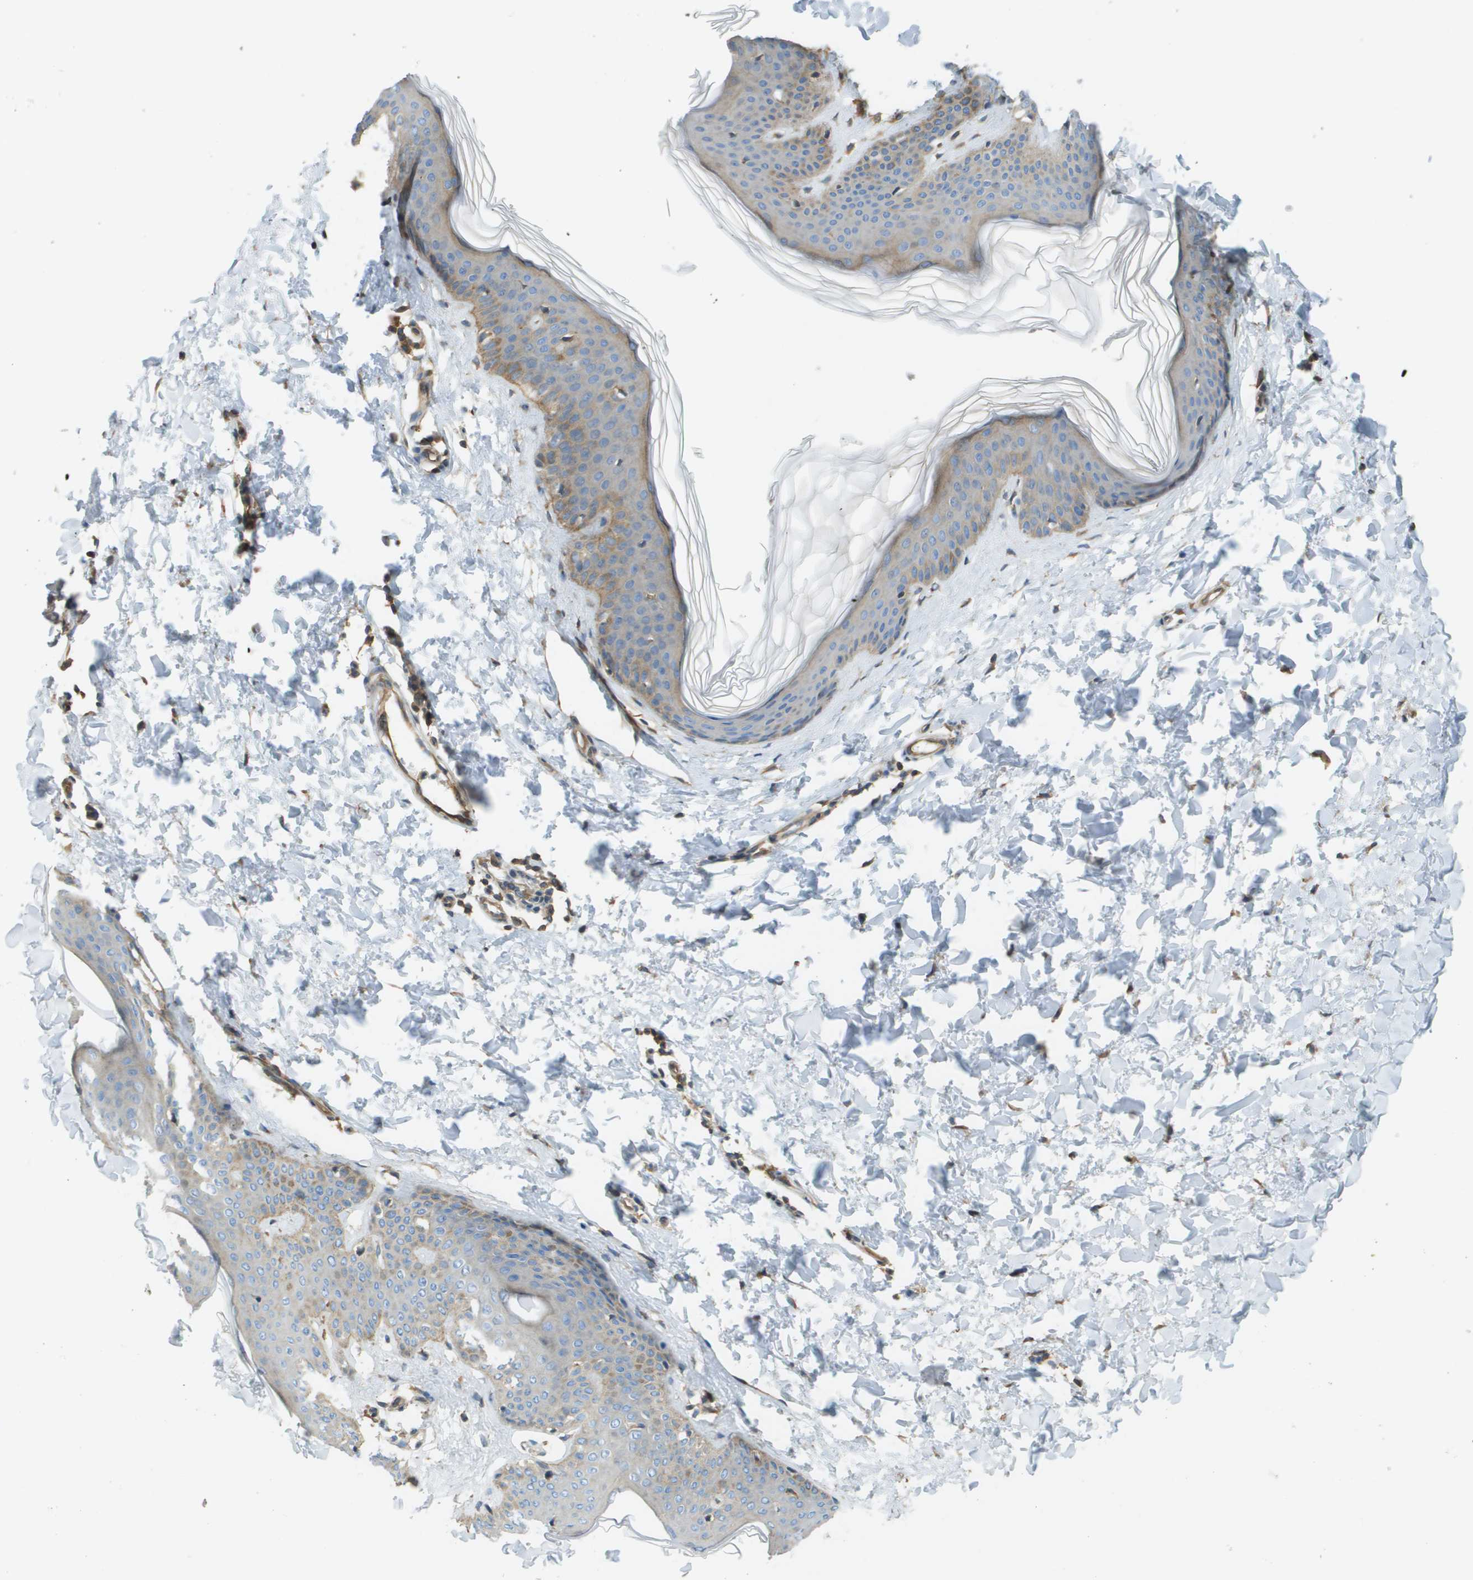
{"staining": {"intensity": "moderate", "quantity": ">75%", "location": "cytoplasmic/membranous"}, "tissue": "skin", "cell_type": "Fibroblasts", "image_type": "normal", "snomed": [{"axis": "morphology", "description": "Normal tissue, NOS"}, {"axis": "topography", "description": "Skin"}], "caption": "Immunohistochemistry (IHC) (DAB (3,3'-diaminobenzidine)) staining of unremarkable human skin shows moderate cytoplasmic/membranous protein positivity in about >75% of fibroblasts. (brown staining indicates protein expression, while blue staining denotes nuclei).", "gene": "DNAJB11", "patient": {"sex": "female", "age": 17}}